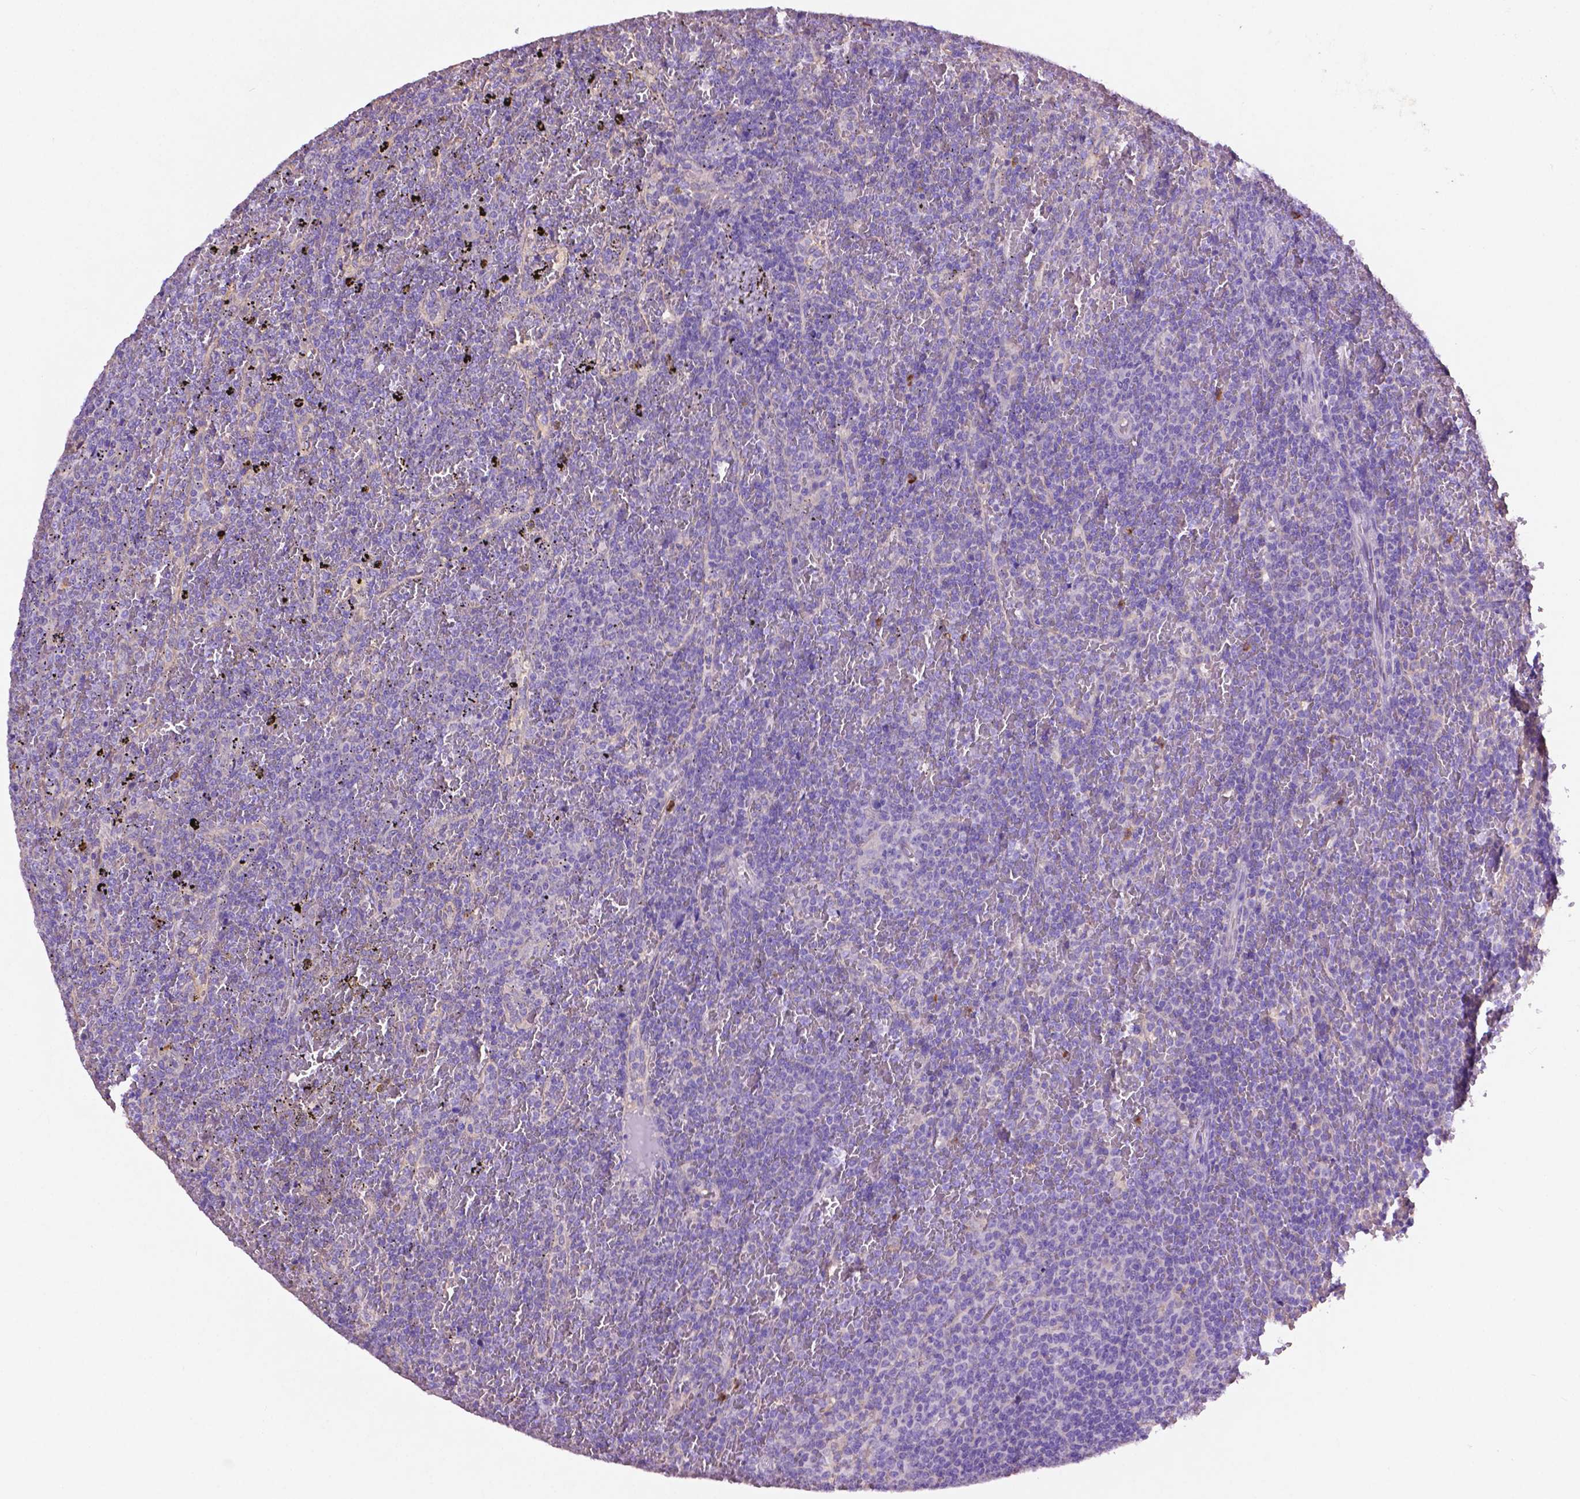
{"staining": {"intensity": "negative", "quantity": "none", "location": "none"}, "tissue": "lymphoma", "cell_type": "Tumor cells", "image_type": "cancer", "snomed": [{"axis": "morphology", "description": "Malignant lymphoma, non-Hodgkin's type, Low grade"}, {"axis": "topography", "description": "Spleen"}], "caption": "High power microscopy histopathology image of an immunohistochemistry image of low-grade malignant lymphoma, non-Hodgkin's type, revealing no significant expression in tumor cells. Nuclei are stained in blue.", "gene": "GDPD5", "patient": {"sex": "female", "age": 77}}